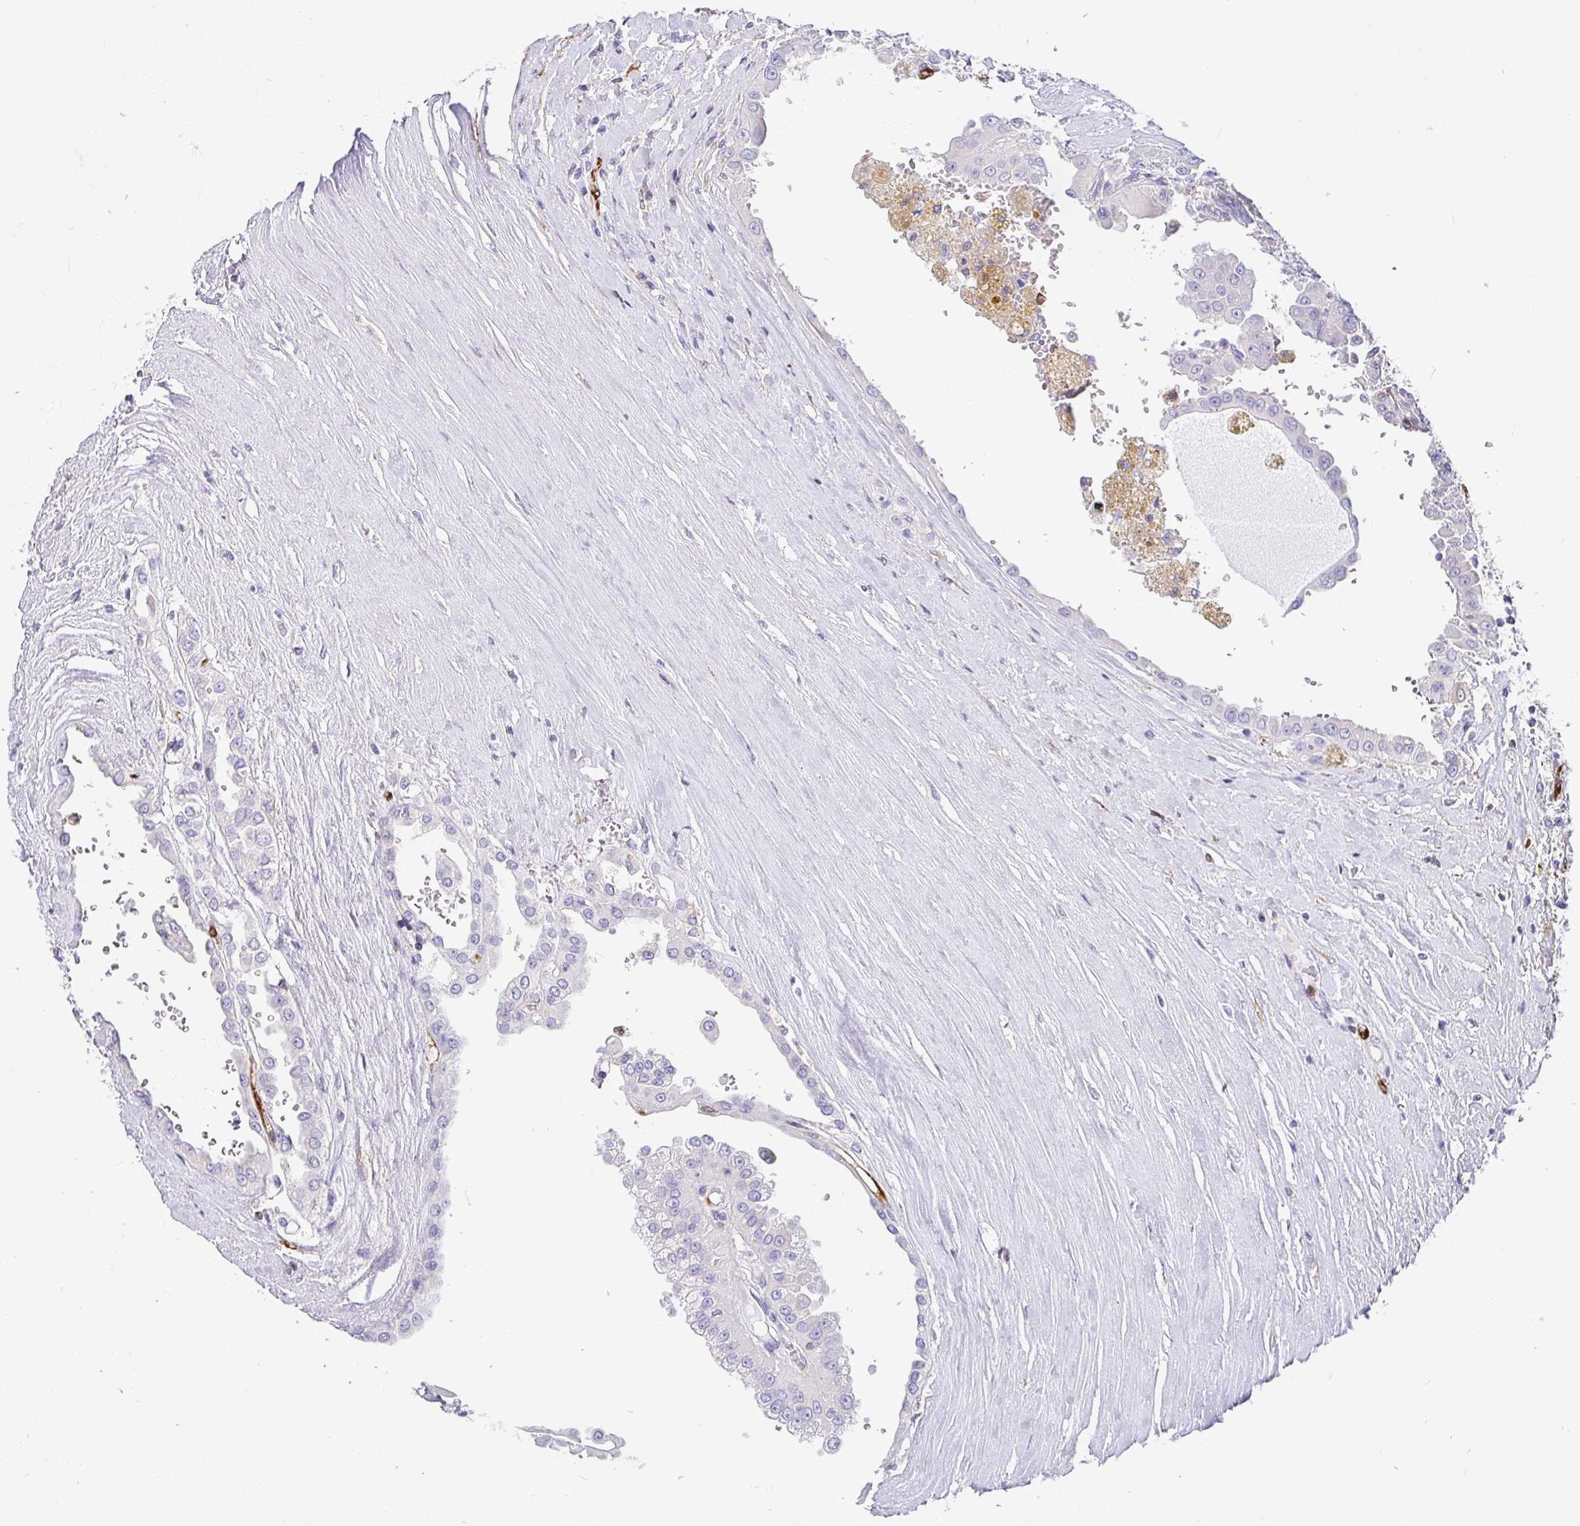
{"staining": {"intensity": "negative", "quantity": "none", "location": "none"}, "tissue": "renal cancer", "cell_type": "Tumor cells", "image_type": "cancer", "snomed": [{"axis": "morphology", "description": "Adenocarcinoma, NOS"}, {"axis": "topography", "description": "Kidney"}], "caption": "Tumor cells are negative for brown protein staining in adenocarcinoma (renal).", "gene": "TP53I11", "patient": {"sex": "male", "age": 58}}